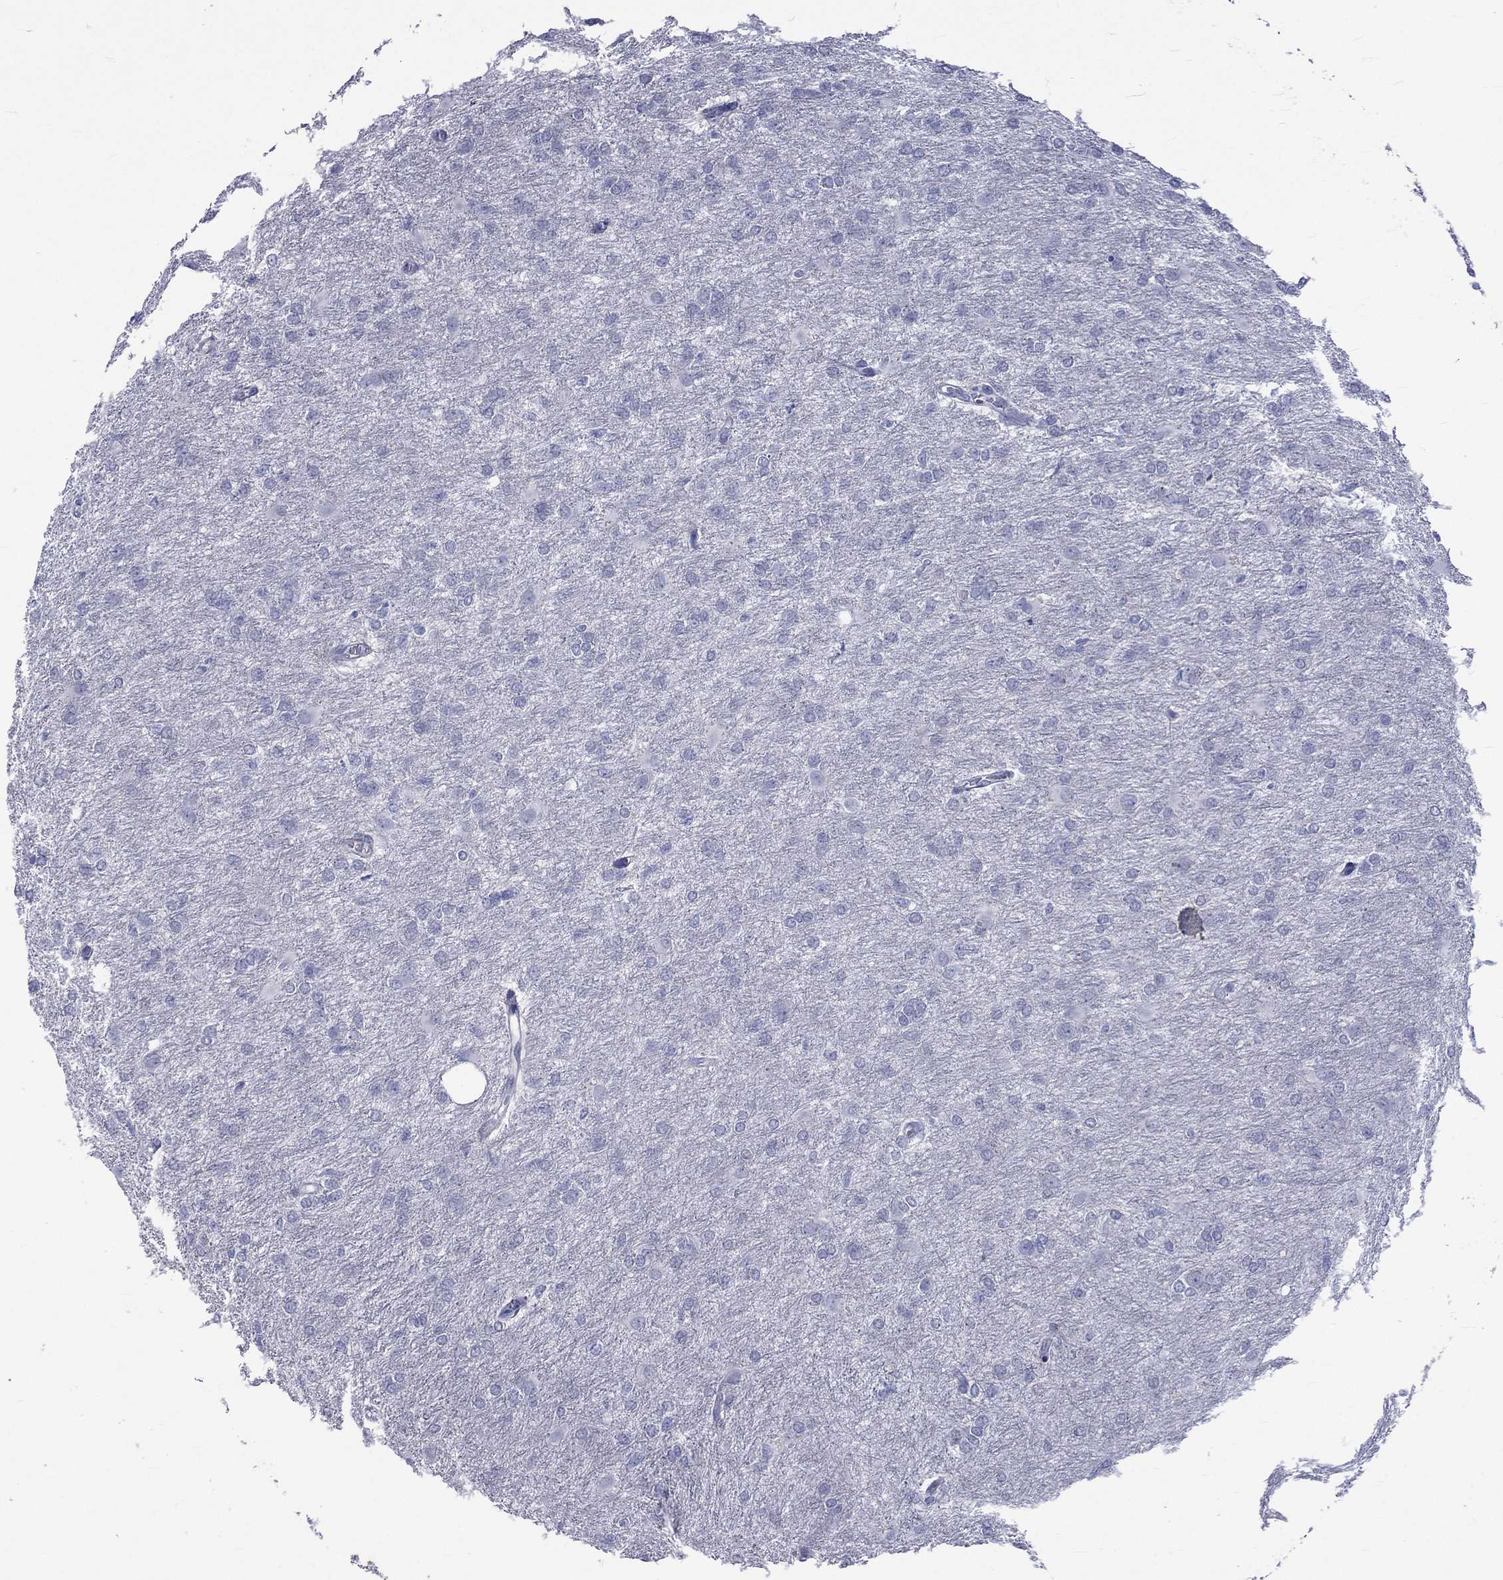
{"staining": {"intensity": "negative", "quantity": "none", "location": "none"}, "tissue": "glioma", "cell_type": "Tumor cells", "image_type": "cancer", "snomed": [{"axis": "morphology", "description": "Glioma, malignant, High grade"}, {"axis": "topography", "description": "Brain"}], "caption": "Immunohistochemistry (IHC) histopathology image of neoplastic tissue: human malignant glioma (high-grade) stained with DAB (3,3'-diaminobenzidine) displays no significant protein staining in tumor cells.", "gene": "ELANE", "patient": {"sex": "male", "age": 68}}